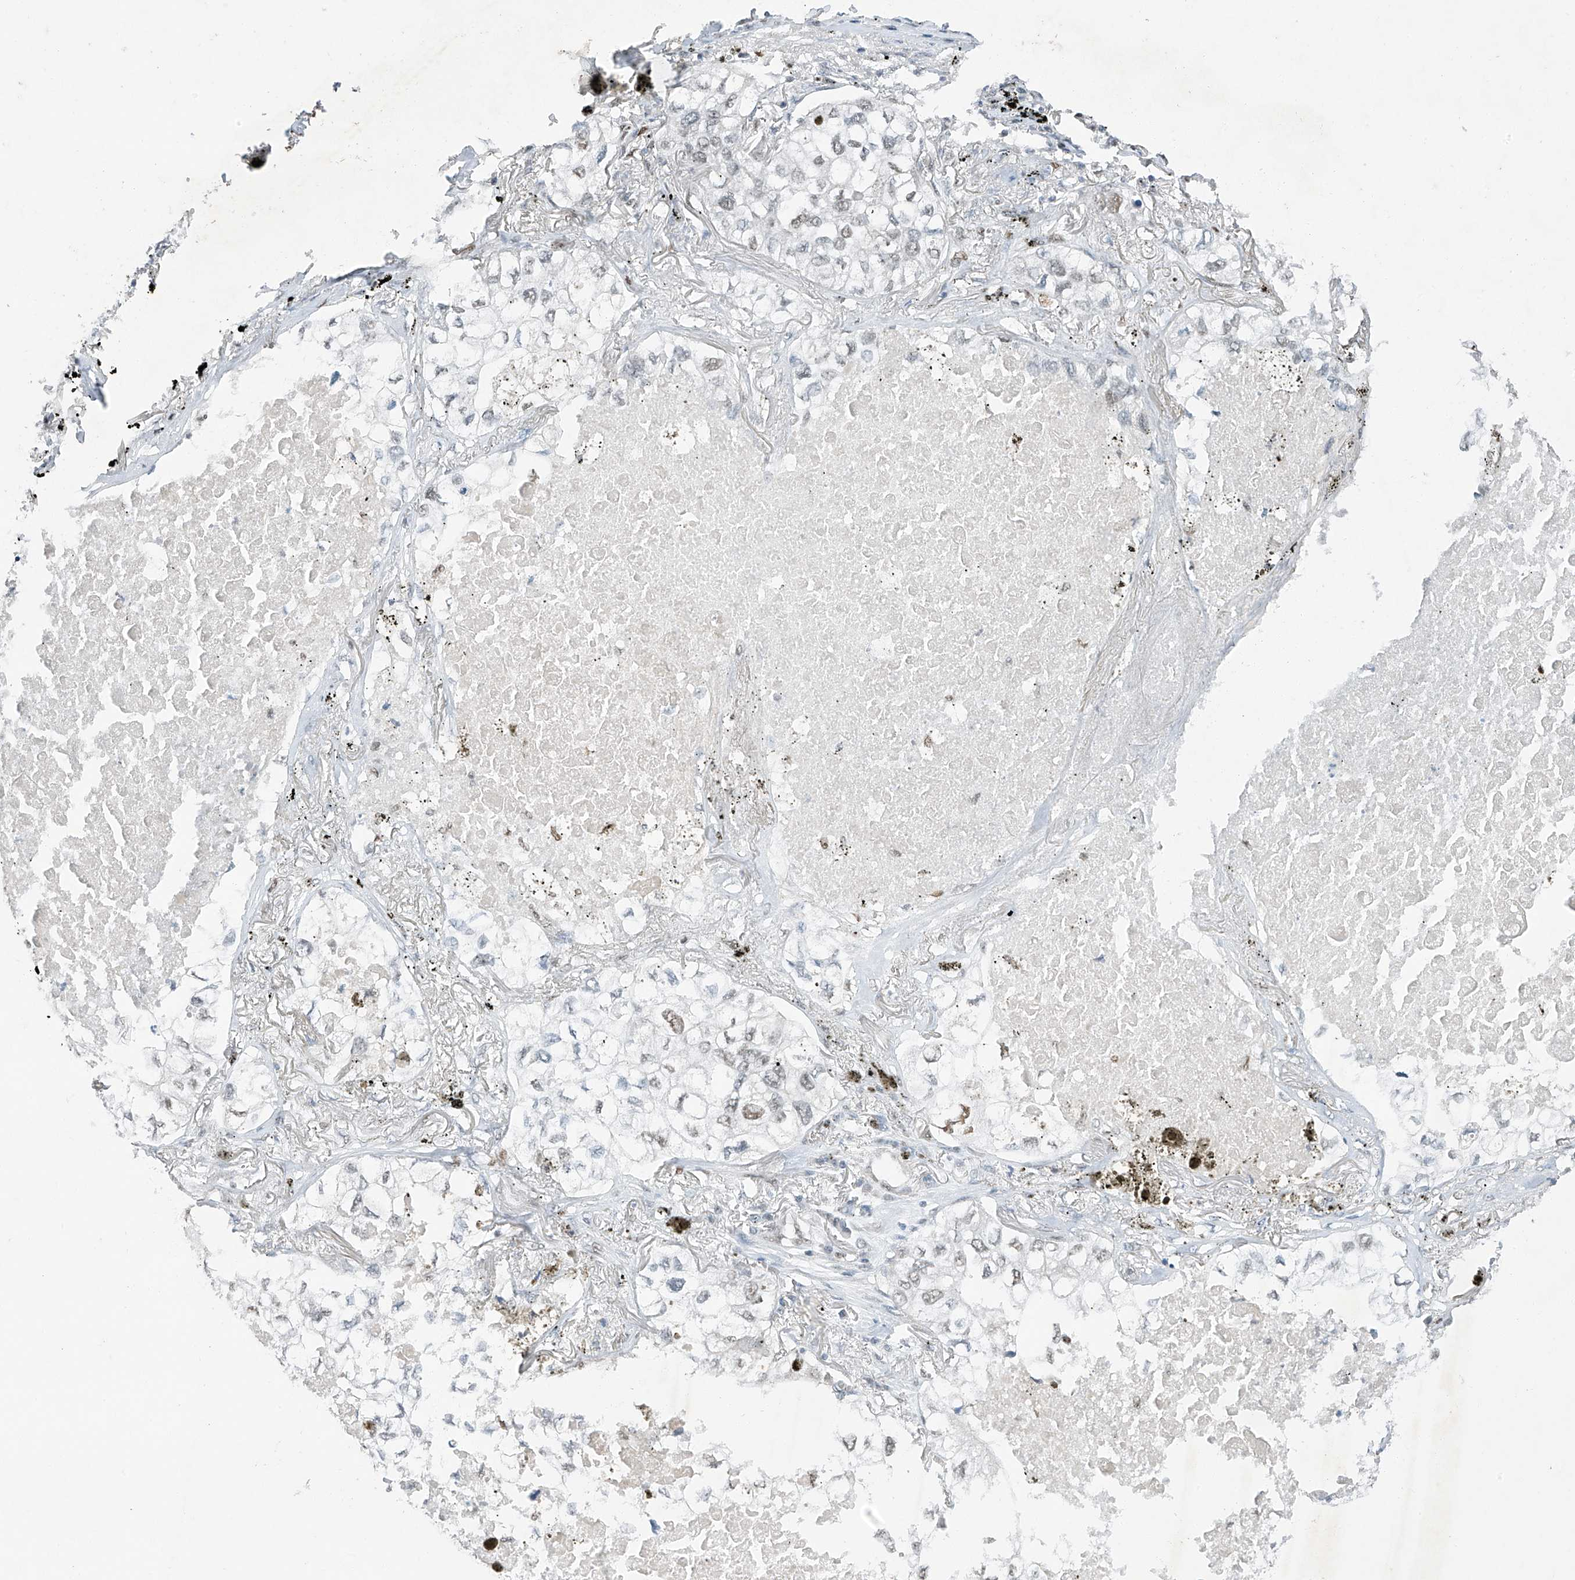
{"staining": {"intensity": "weak", "quantity": "25%-75%", "location": "nuclear"}, "tissue": "lung cancer", "cell_type": "Tumor cells", "image_type": "cancer", "snomed": [{"axis": "morphology", "description": "Adenocarcinoma, NOS"}, {"axis": "topography", "description": "Lung"}], "caption": "Lung cancer (adenocarcinoma) stained with DAB (3,3'-diaminobenzidine) immunohistochemistry (IHC) shows low levels of weak nuclear staining in approximately 25%-75% of tumor cells.", "gene": "TAF8", "patient": {"sex": "male", "age": 65}}